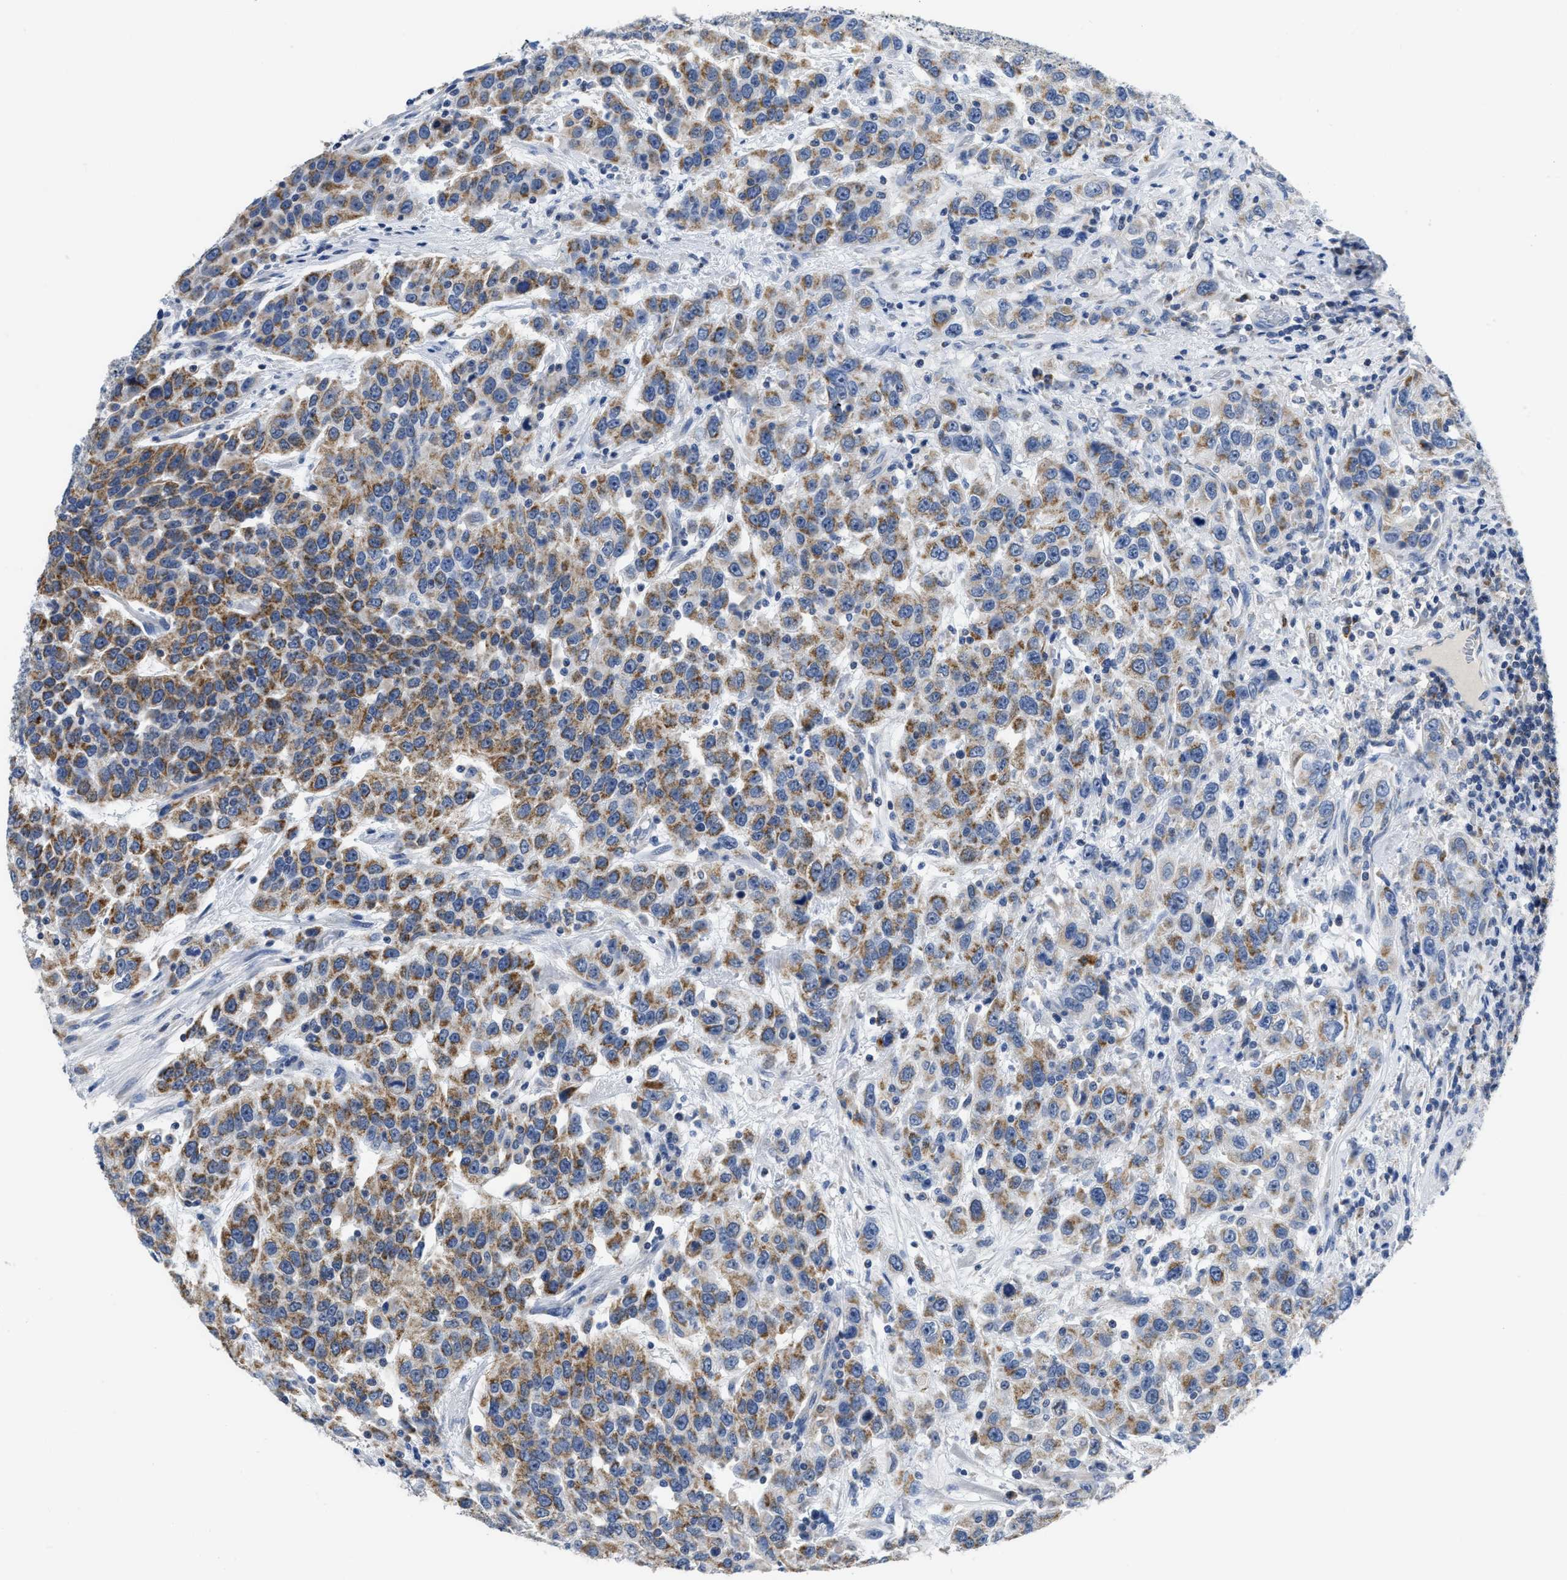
{"staining": {"intensity": "moderate", "quantity": ">75%", "location": "cytoplasmic/membranous"}, "tissue": "urothelial cancer", "cell_type": "Tumor cells", "image_type": "cancer", "snomed": [{"axis": "morphology", "description": "Urothelial carcinoma, High grade"}, {"axis": "topography", "description": "Urinary bladder"}], "caption": "There is medium levels of moderate cytoplasmic/membranous staining in tumor cells of high-grade urothelial carcinoma, as demonstrated by immunohistochemical staining (brown color).", "gene": "ETFA", "patient": {"sex": "female", "age": 80}}